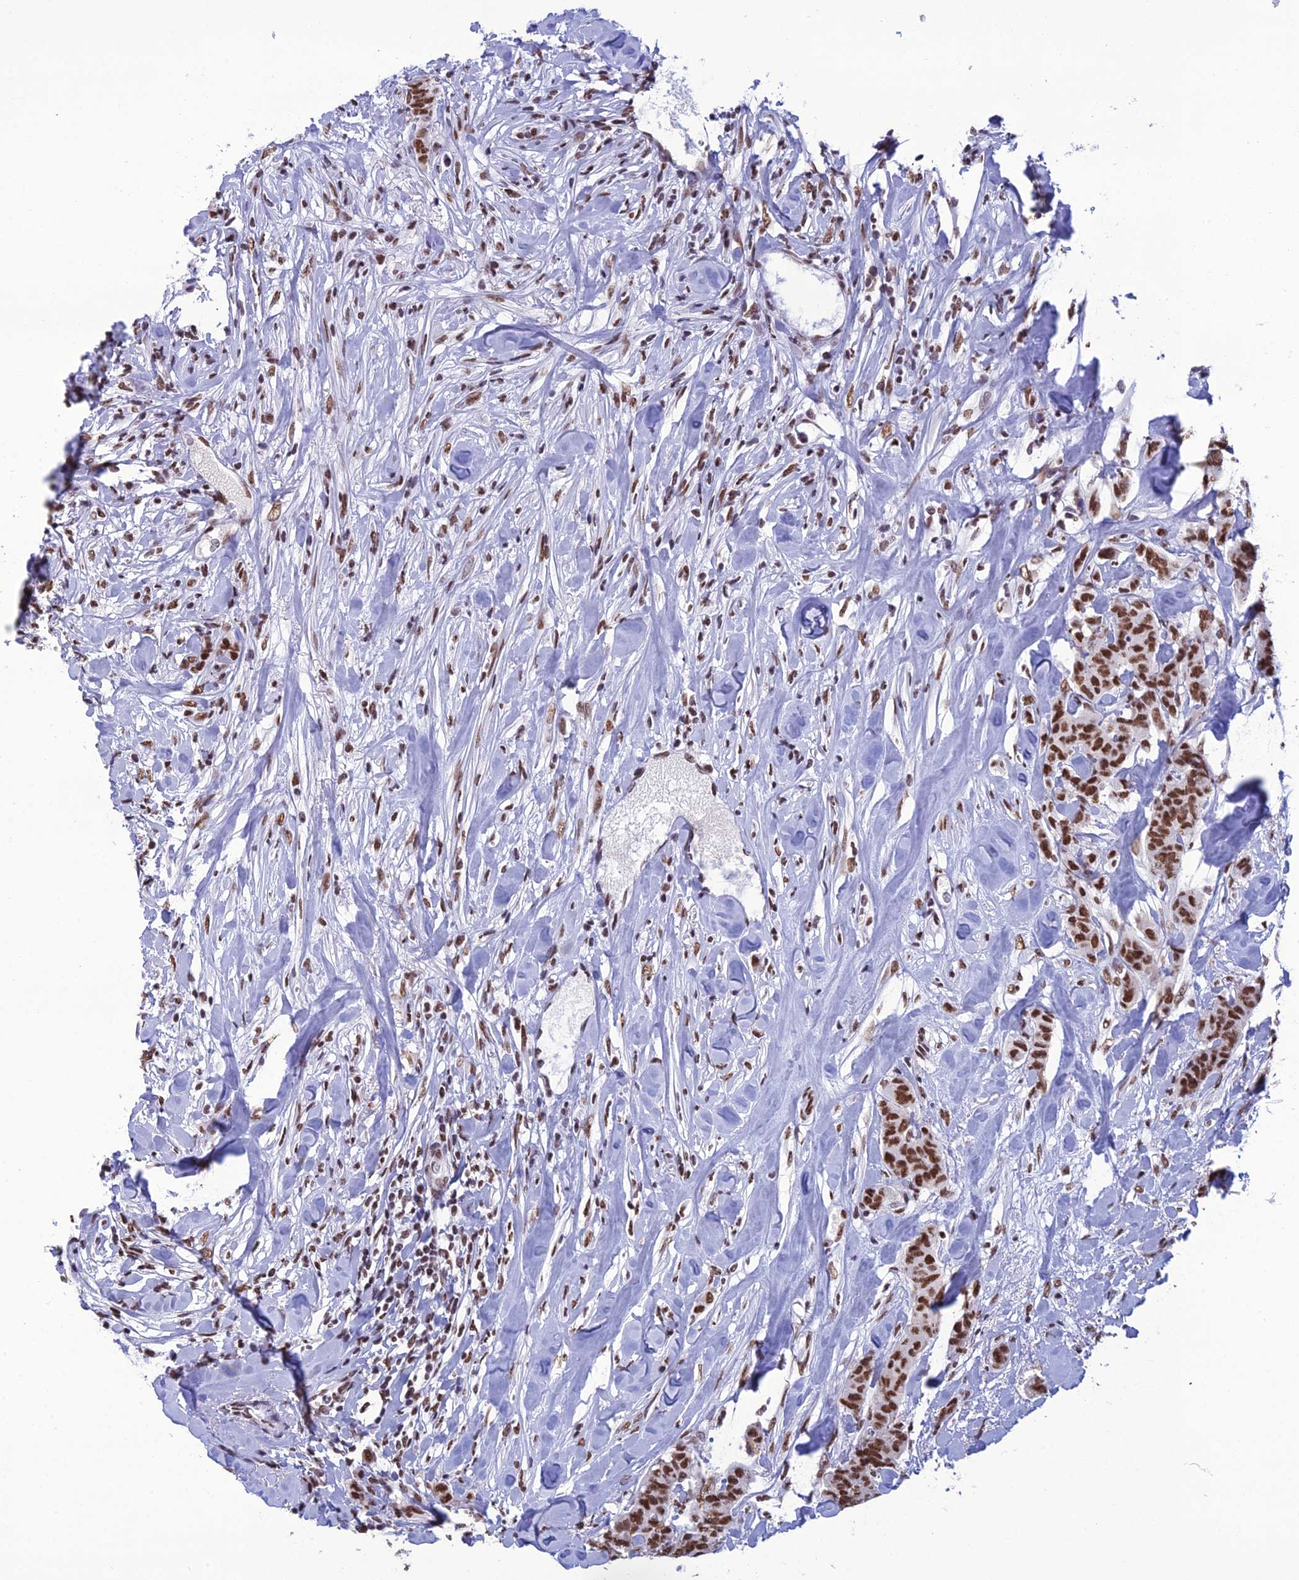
{"staining": {"intensity": "strong", "quantity": ">75%", "location": "nuclear"}, "tissue": "breast cancer", "cell_type": "Tumor cells", "image_type": "cancer", "snomed": [{"axis": "morphology", "description": "Duct carcinoma"}, {"axis": "topography", "description": "Breast"}], "caption": "Breast cancer was stained to show a protein in brown. There is high levels of strong nuclear expression in about >75% of tumor cells.", "gene": "PRAMEF12", "patient": {"sex": "female", "age": 40}}